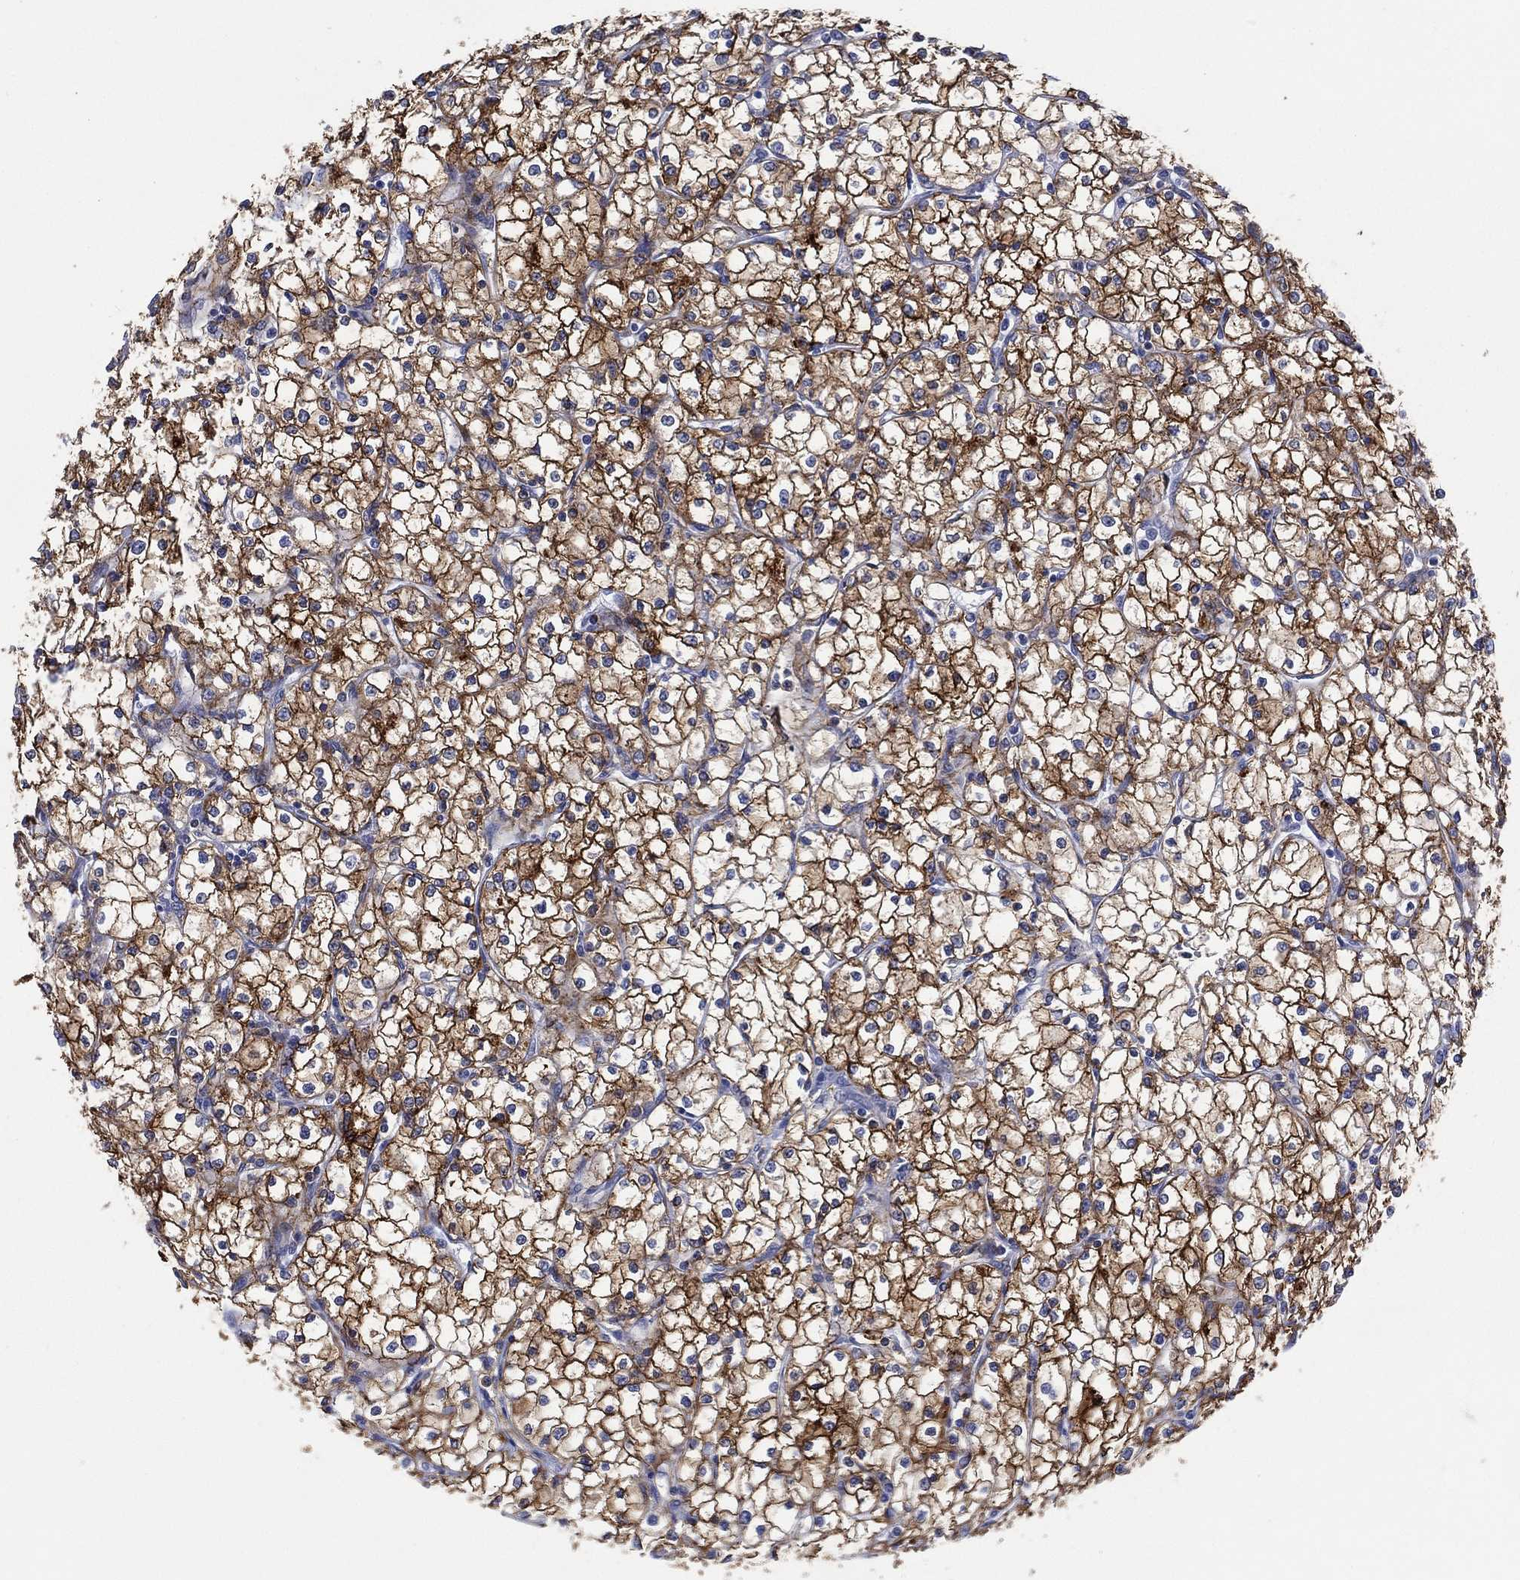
{"staining": {"intensity": "strong", "quantity": ">75%", "location": "cytoplasmic/membranous"}, "tissue": "renal cancer", "cell_type": "Tumor cells", "image_type": "cancer", "snomed": [{"axis": "morphology", "description": "Adenocarcinoma, NOS"}, {"axis": "topography", "description": "Kidney"}], "caption": "Adenocarcinoma (renal) stained with DAB (3,3'-diaminobenzidine) IHC shows high levels of strong cytoplasmic/membranous positivity in approximately >75% of tumor cells.", "gene": "DPP4", "patient": {"sex": "male", "age": 67}}